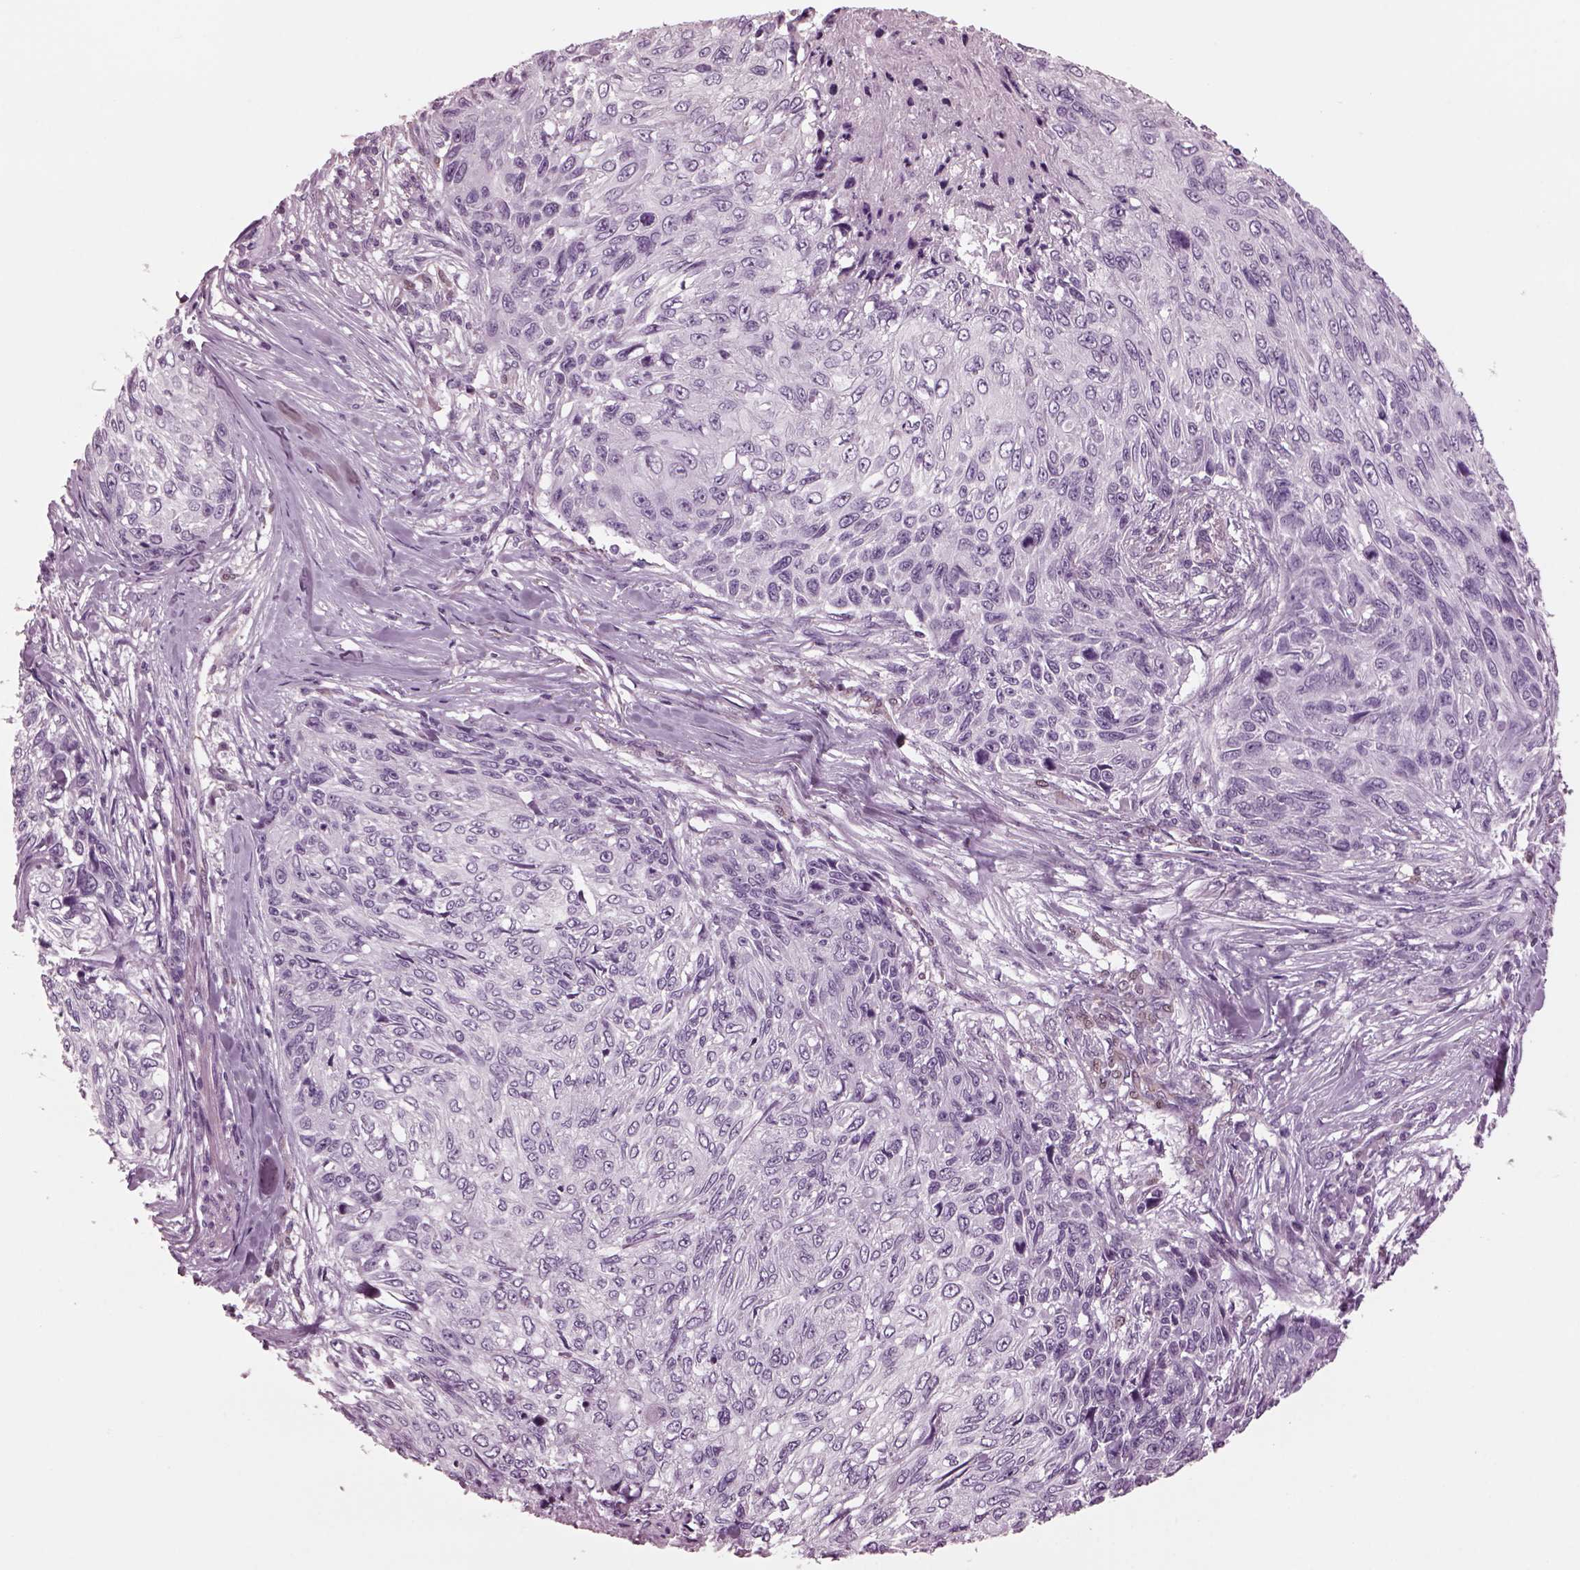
{"staining": {"intensity": "negative", "quantity": "none", "location": "none"}, "tissue": "skin cancer", "cell_type": "Tumor cells", "image_type": "cancer", "snomed": [{"axis": "morphology", "description": "Squamous cell carcinoma, NOS"}, {"axis": "topography", "description": "Skin"}], "caption": "IHC of human skin squamous cell carcinoma reveals no expression in tumor cells.", "gene": "TPPP2", "patient": {"sex": "male", "age": 92}}